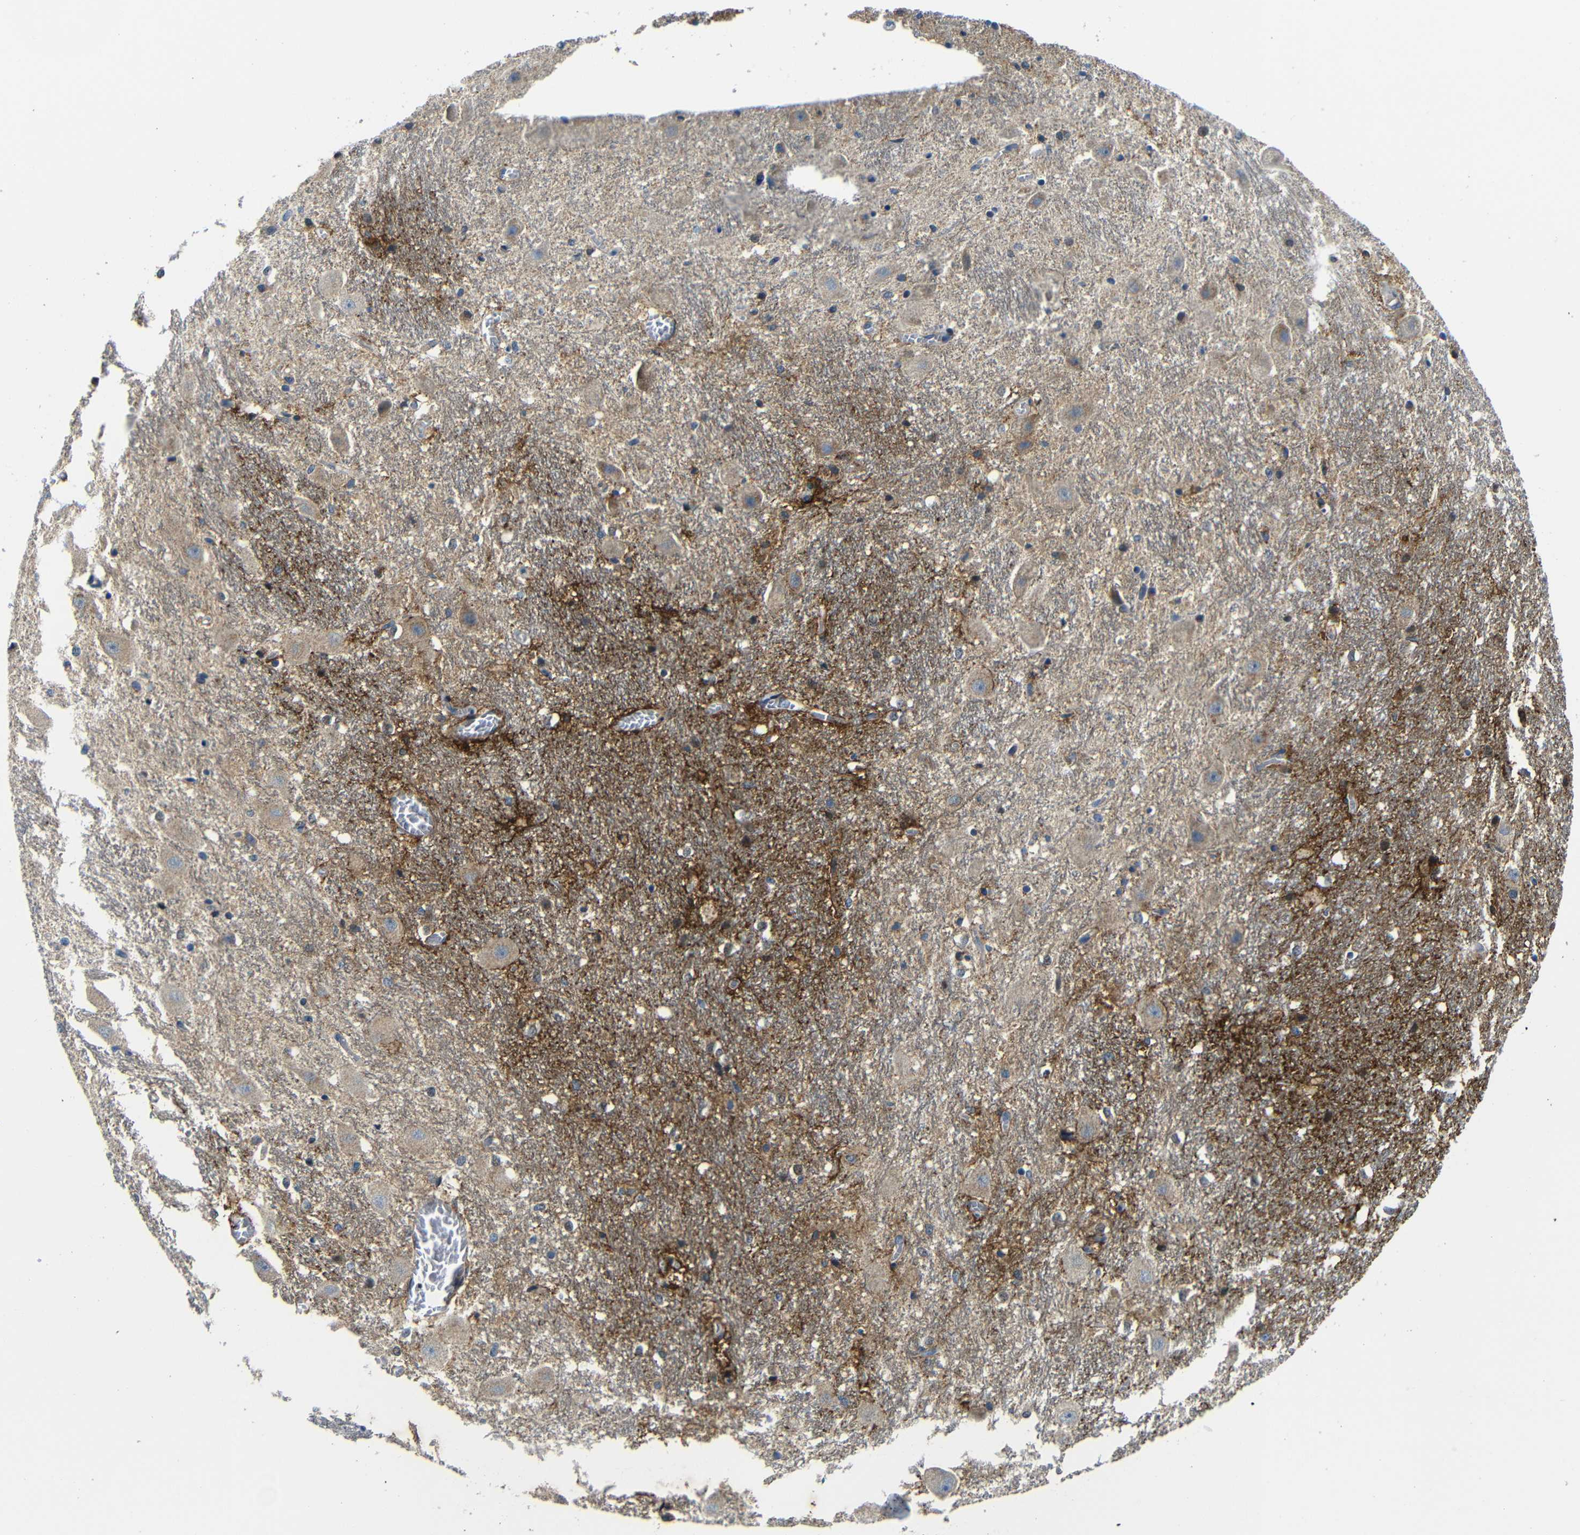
{"staining": {"intensity": "weak", "quantity": "25%-75%", "location": "cytoplasmic/membranous"}, "tissue": "hippocampus", "cell_type": "Glial cells", "image_type": "normal", "snomed": [{"axis": "morphology", "description": "Normal tissue, NOS"}, {"axis": "topography", "description": "Hippocampus"}], "caption": "An immunohistochemistry photomicrograph of normal tissue is shown. Protein staining in brown labels weak cytoplasmic/membranous positivity in hippocampus within glial cells. (DAB (3,3'-diaminobenzidine) = brown stain, brightfield microscopy at high magnification).", "gene": "FKBP14", "patient": {"sex": "female", "age": 19}}